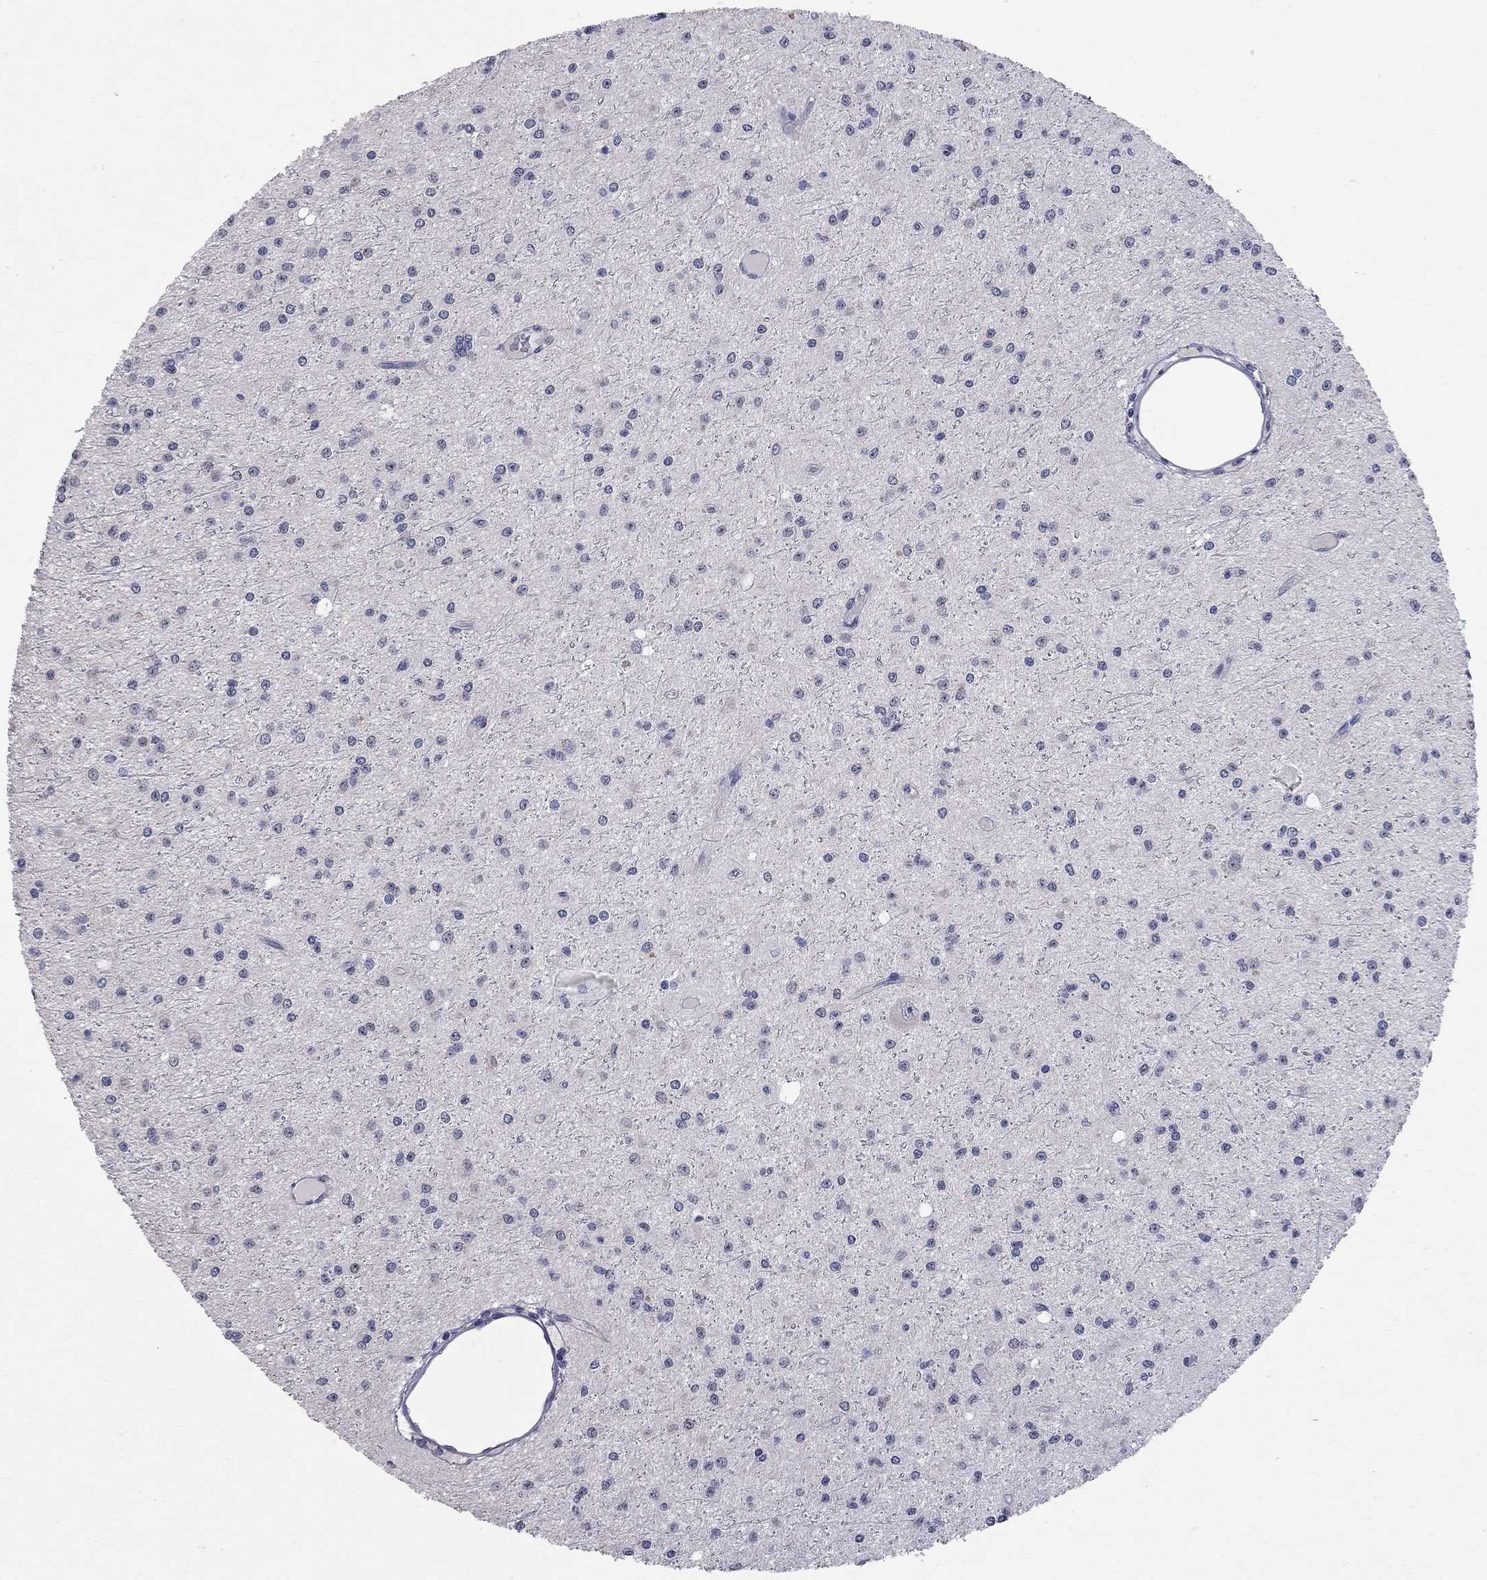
{"staining": {"intensity": "negative", "quantity": "none", "location": "none"}, "tissue": "glioma", "cell_type": "Tumor cells", "image_type": "cancer", "snomed": [{"axis": "morphology", "description": "Glioma, malignant, Low grade"}, {"axis": "topography", "description": "Brain"}], "caption": "Immunohistochemistry (IHC) micrograph of neoplastic tissue: glioma stained with DAB displays no significant protein staining in tumor cells.", "gene": "NOS2", "patient": {"sex": "male", "age": 27}}